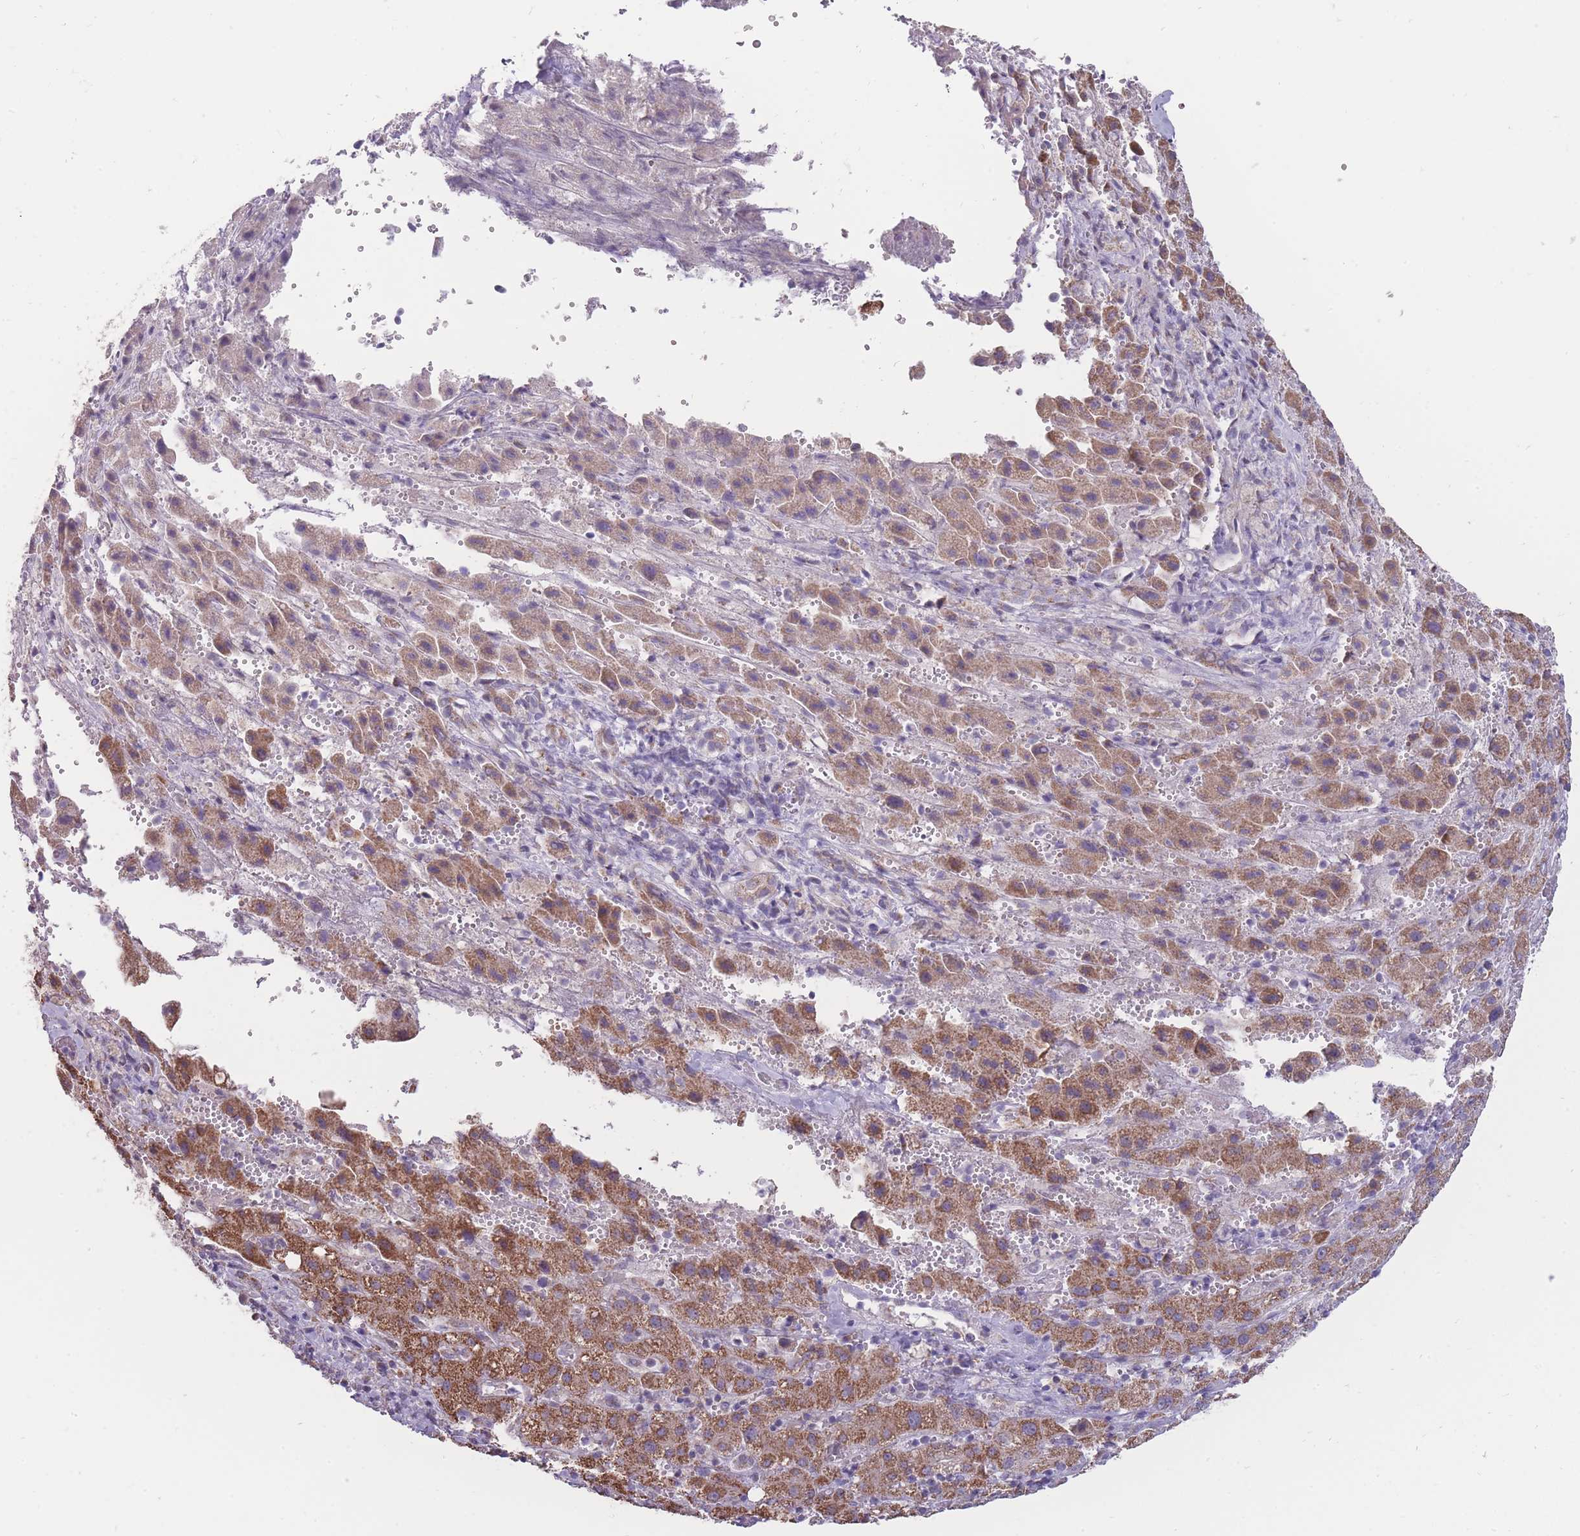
{"staining": {"intensity": "moderate", "quantity": ">75%", "location": "cytoplasmic/membranous"}, "tissue": "liver cancer", "cell_type": "Tumor cells", "image_type": "cancer", "snomed": [{"axis": "morphology", "description": "Carcinoma, Hepatocellular, NOS"}, {"axis": "topography", "description": "Liver"}], "caption": "IHC histopathology image of human liver cancer stained for a protein (brown), which exhibits medium levels of moderate cytoplasmic/membranous expression in about >75% of tumor cells.", "gene": "NELL1", "patient": {"sex": "female", "age": 58}}